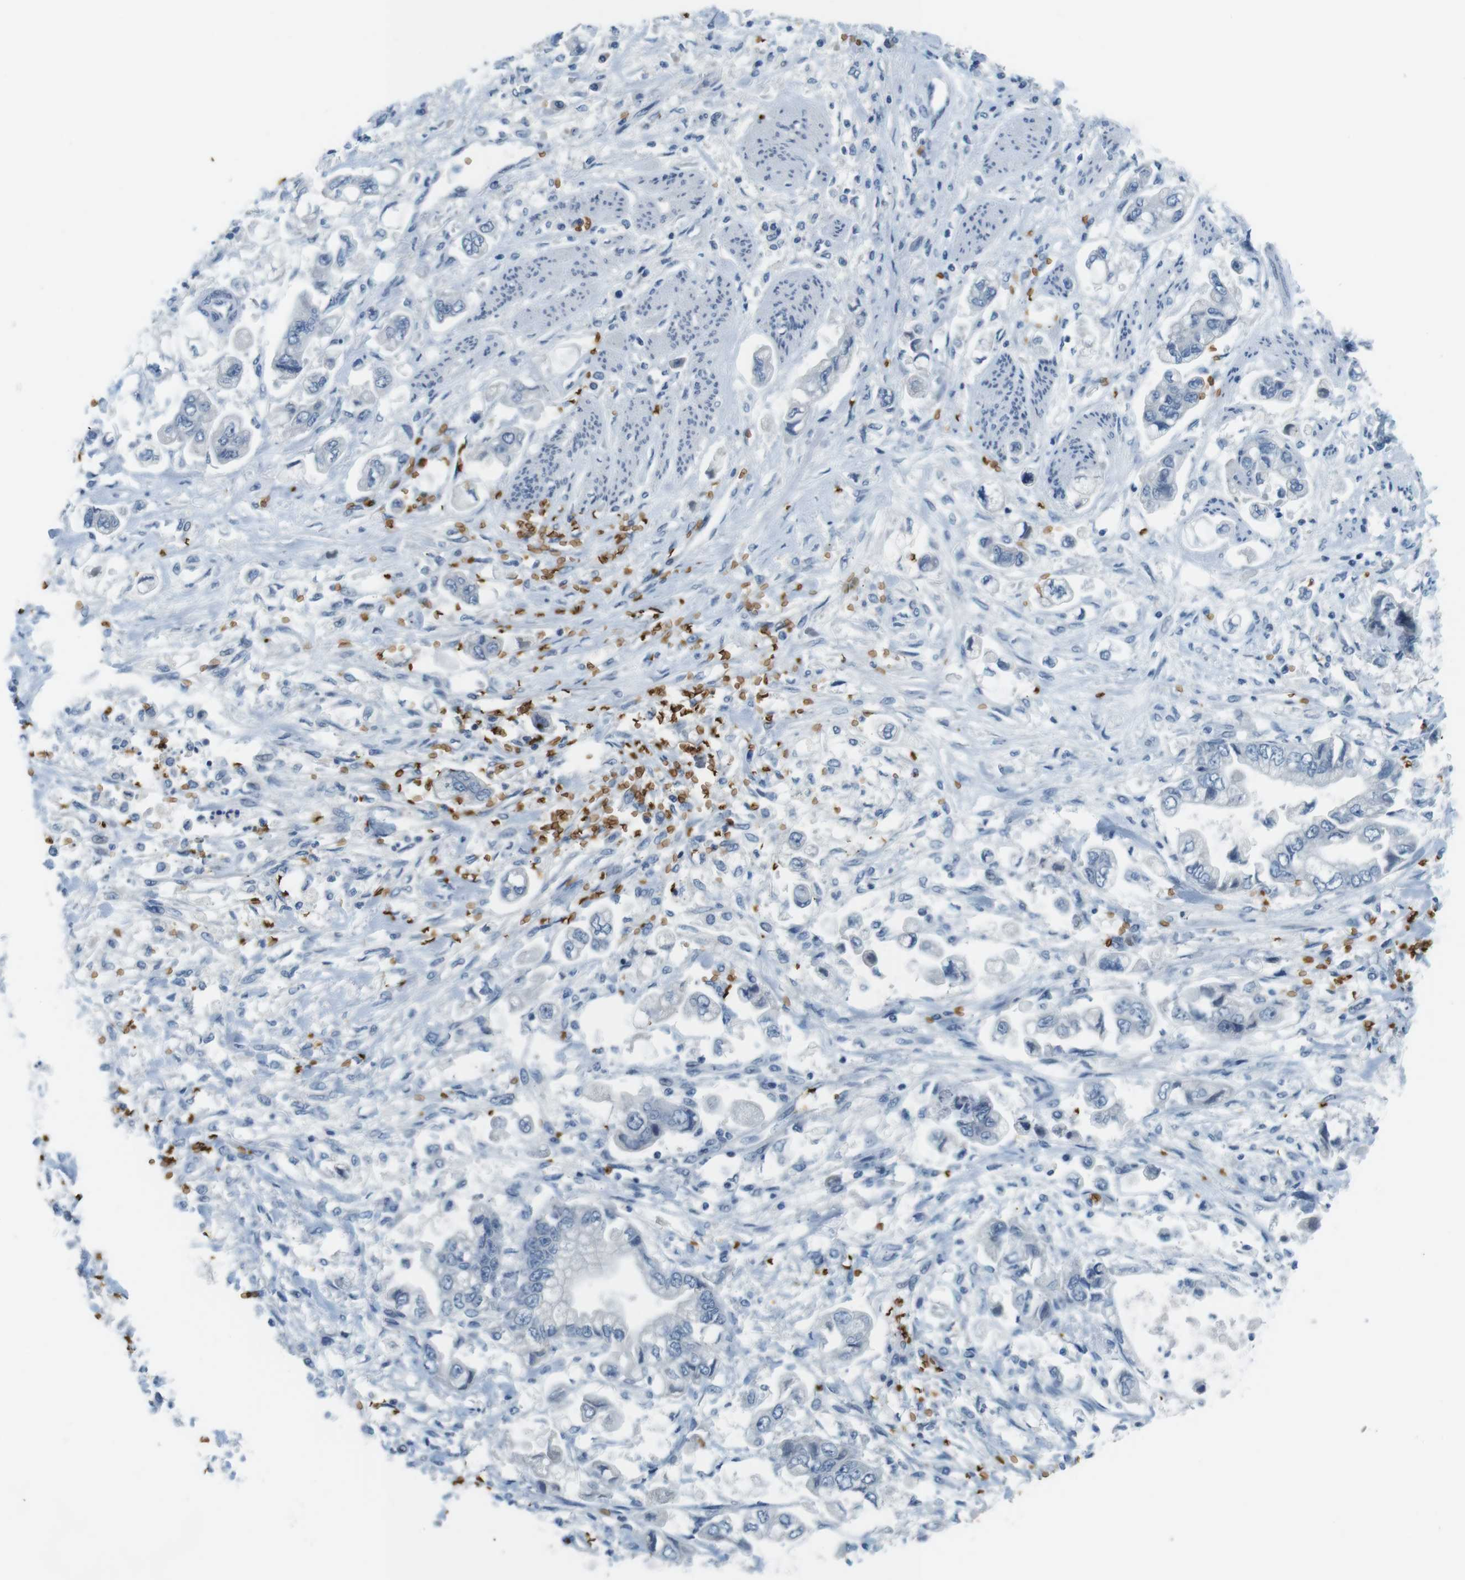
{"staining": {"intensity": "negative", "quantity": "none", "location": "none"}, "tissue": "stomach cancer", "cell_type": "Tumor cells", "image_type": "cancer", "snomed": [{"axis": "morphology", "description": "Normal tissue, NOS"}, {"axis": "morphology", "description": "Adenocarcinoma, NOS"}, {"axis": "topography", "description": "Stomach"}], "caption": "Immunohistochemical staining of stomach adenocarcinoma demonstrates no significant expression in tumor cells. (DAB immunohistochemistry (IHC) with hematoxylin counter stain).", "gene": "SLC4A1", "patient": {"sex": "male", "age": 62}}